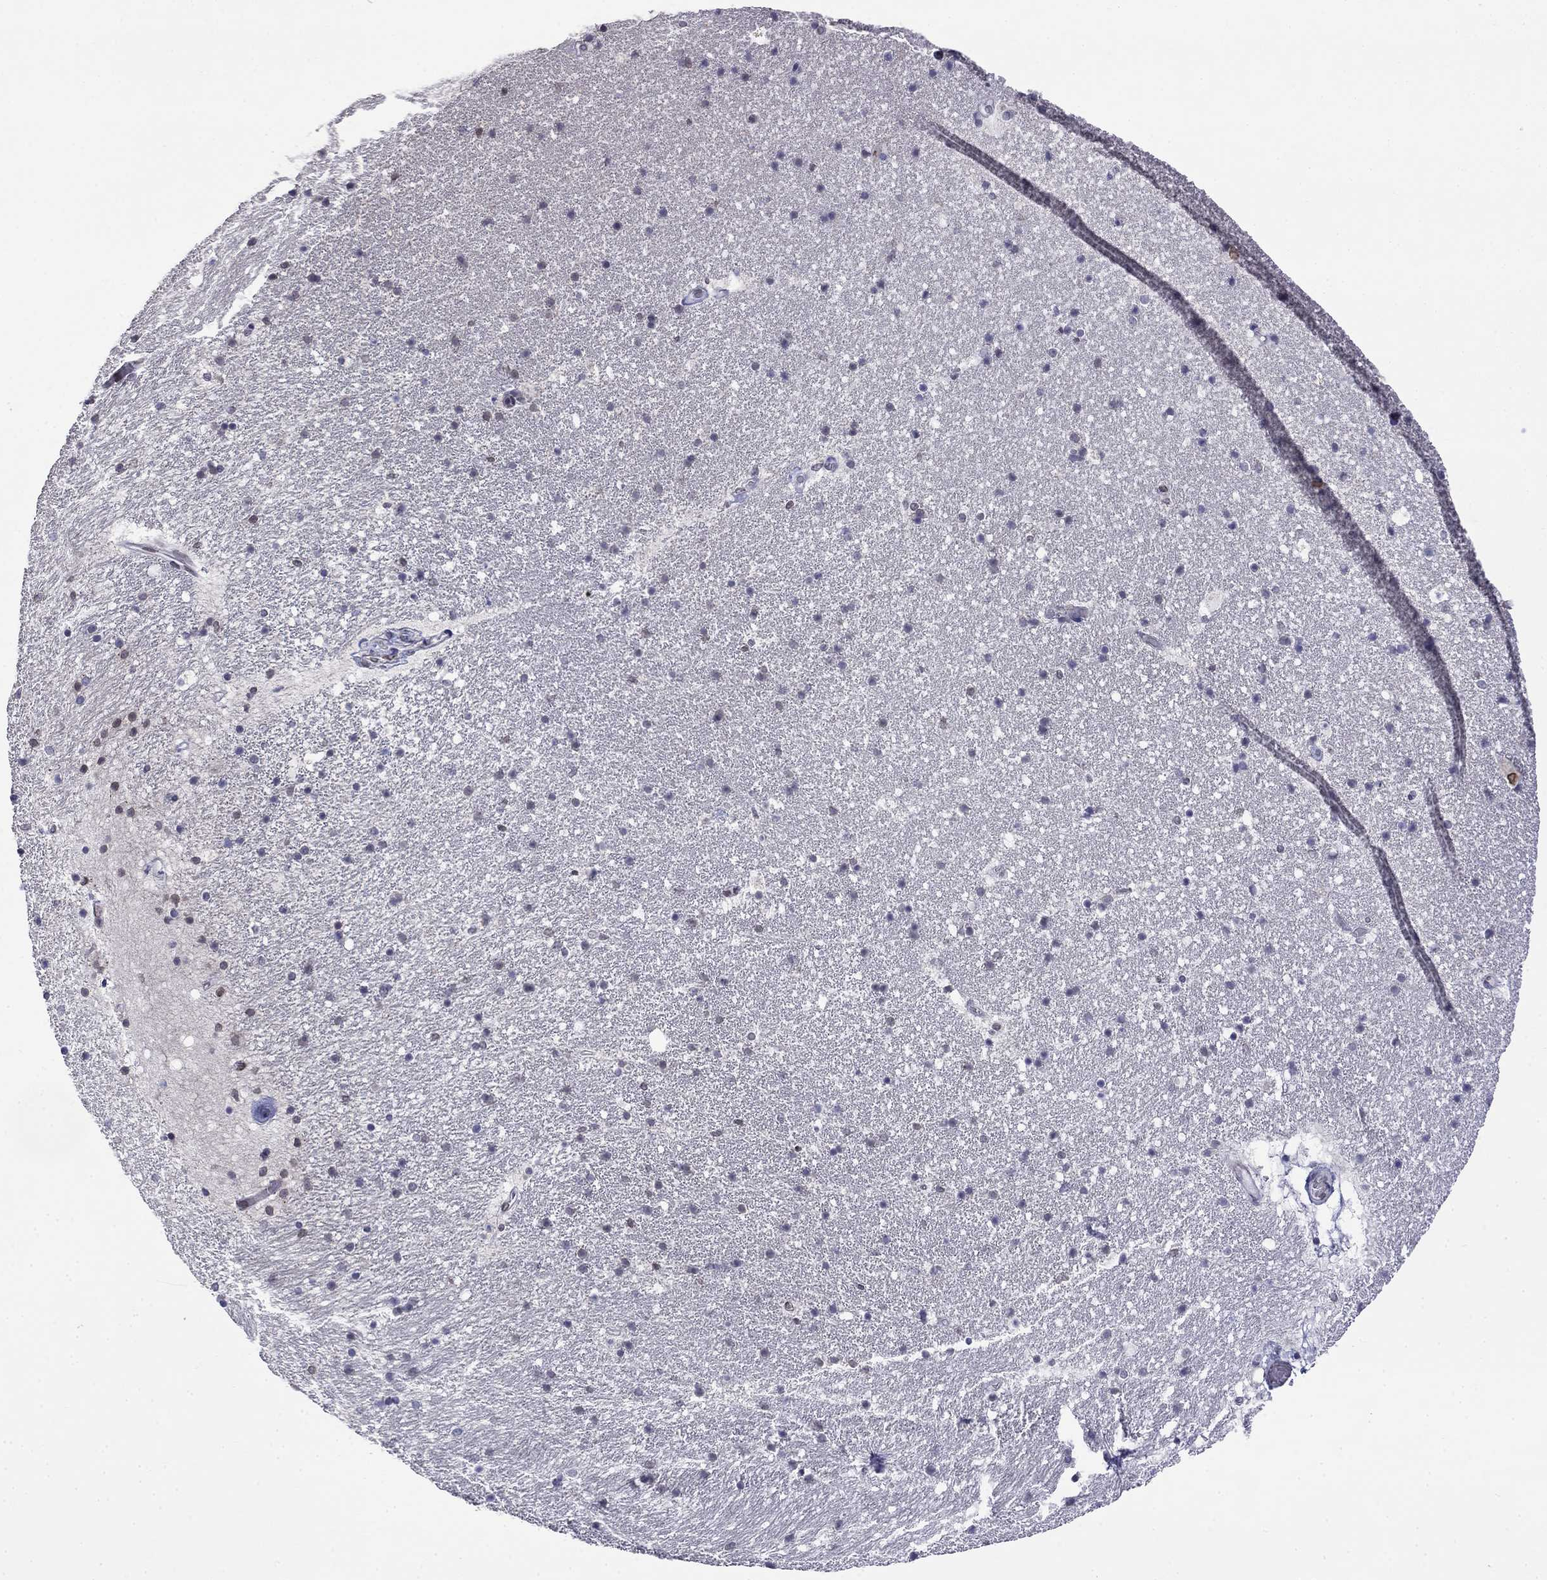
{"staining": {"intensity": "negative", "quantity": "none", "location": "none"}, "tissue": "hippocampus", "cell_type": "Glial cells", "image_type": "normal", "snomed": [{"axis": "morphology", "description": "Normal tissue, NOS"}, {"axis": "topography", "description": "Hippocampus"}], "caption": "Micrograph shows no significant protein expression in glial cells of unremarkable hippocampus. (IHC, brightfield microscopy, high magnification).", "gene": "PRR18", "patient": {"sex": "male", "age": 51}}